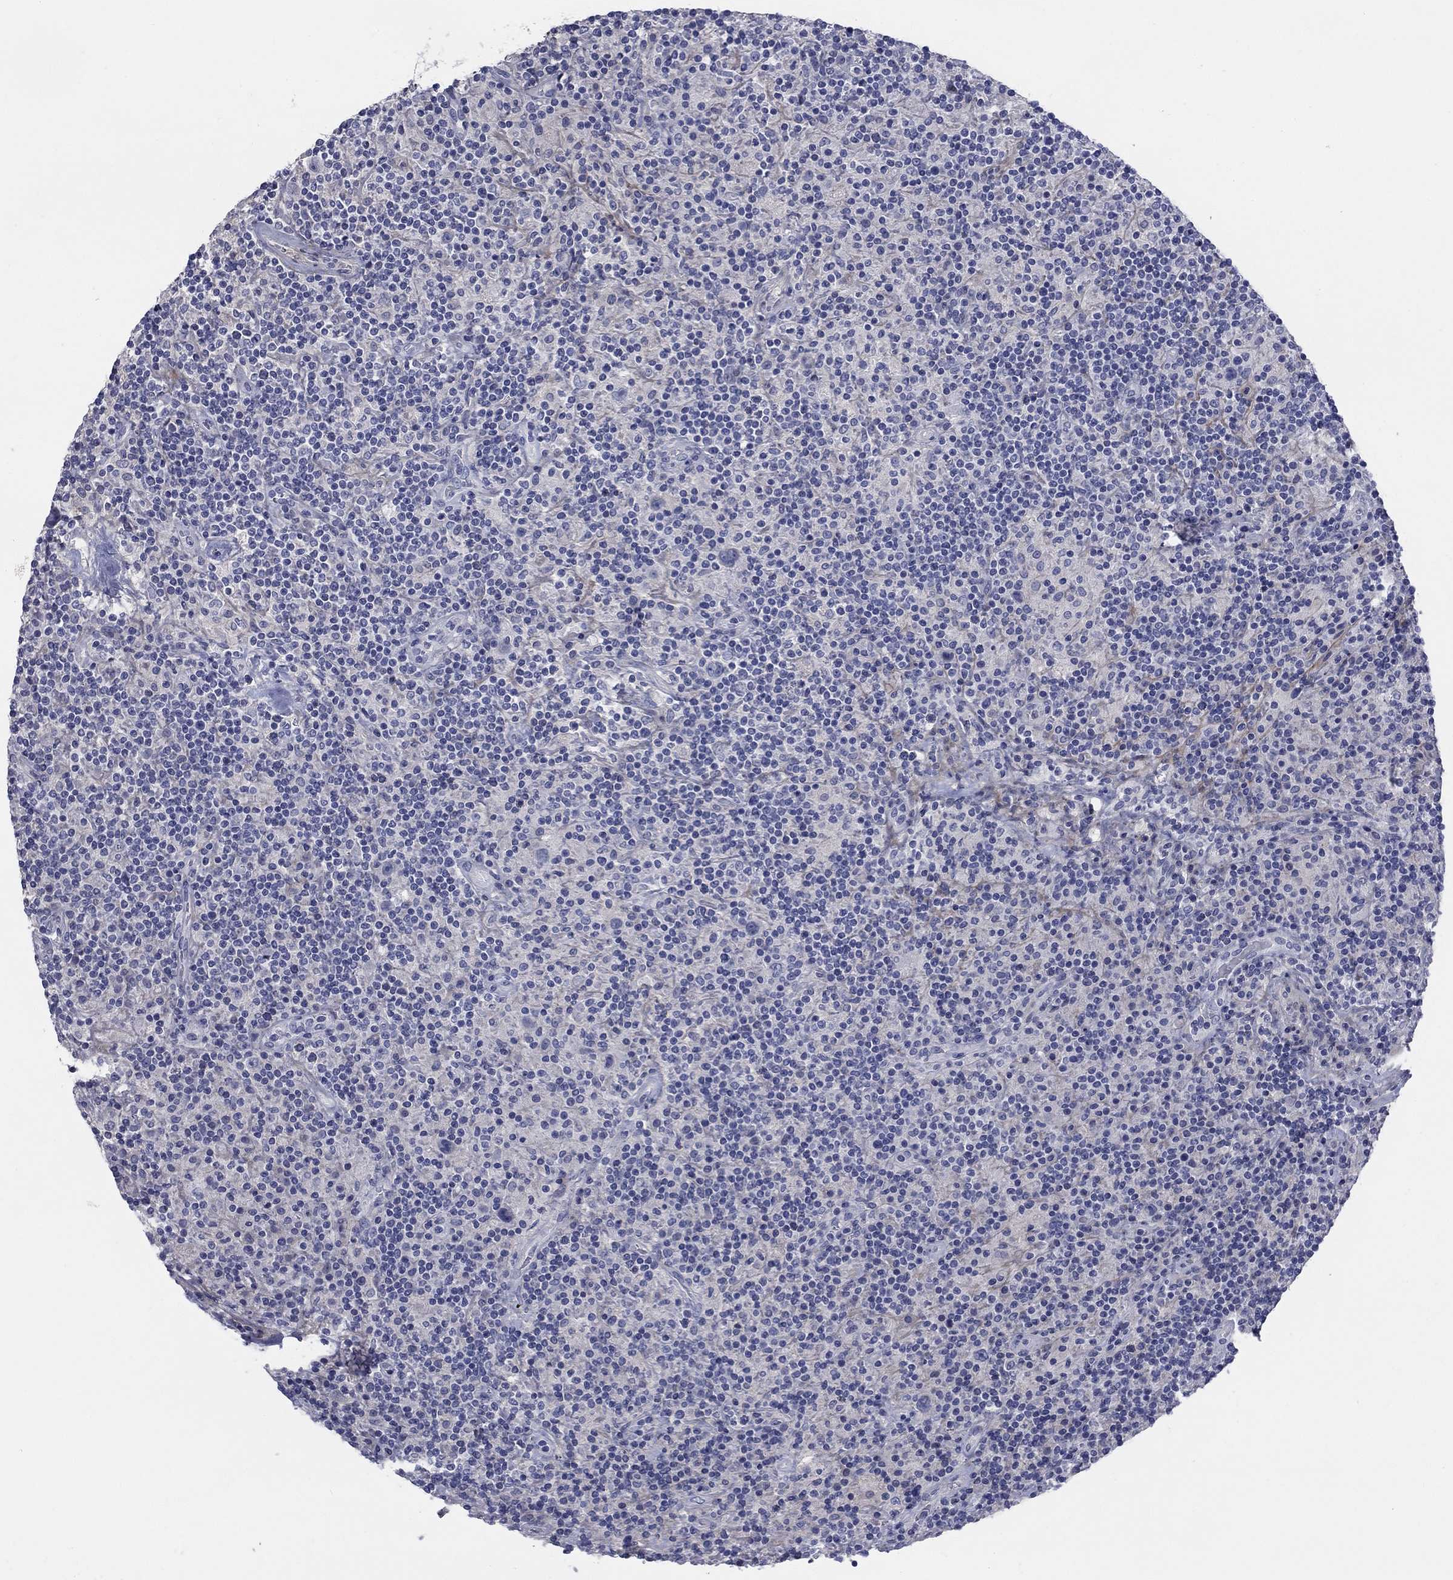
{"staining": {"intensity": "negative", "quantity": "none", "location": "none"}, "tissue": "lymphoma", "cell_type": "Tumor cells", "image_type": "cancer", "snomed": [{"axis": "morphology", "description": "Hodgkin's disease, NOS"}, {"axis": "topography", "description": "Lymph node"}], "caption": "The histopathology image exhibits no staining of tumor cells in lymphoma.", "gene": "TMEM249", "patient": {"sex": "male", "age": 70}}